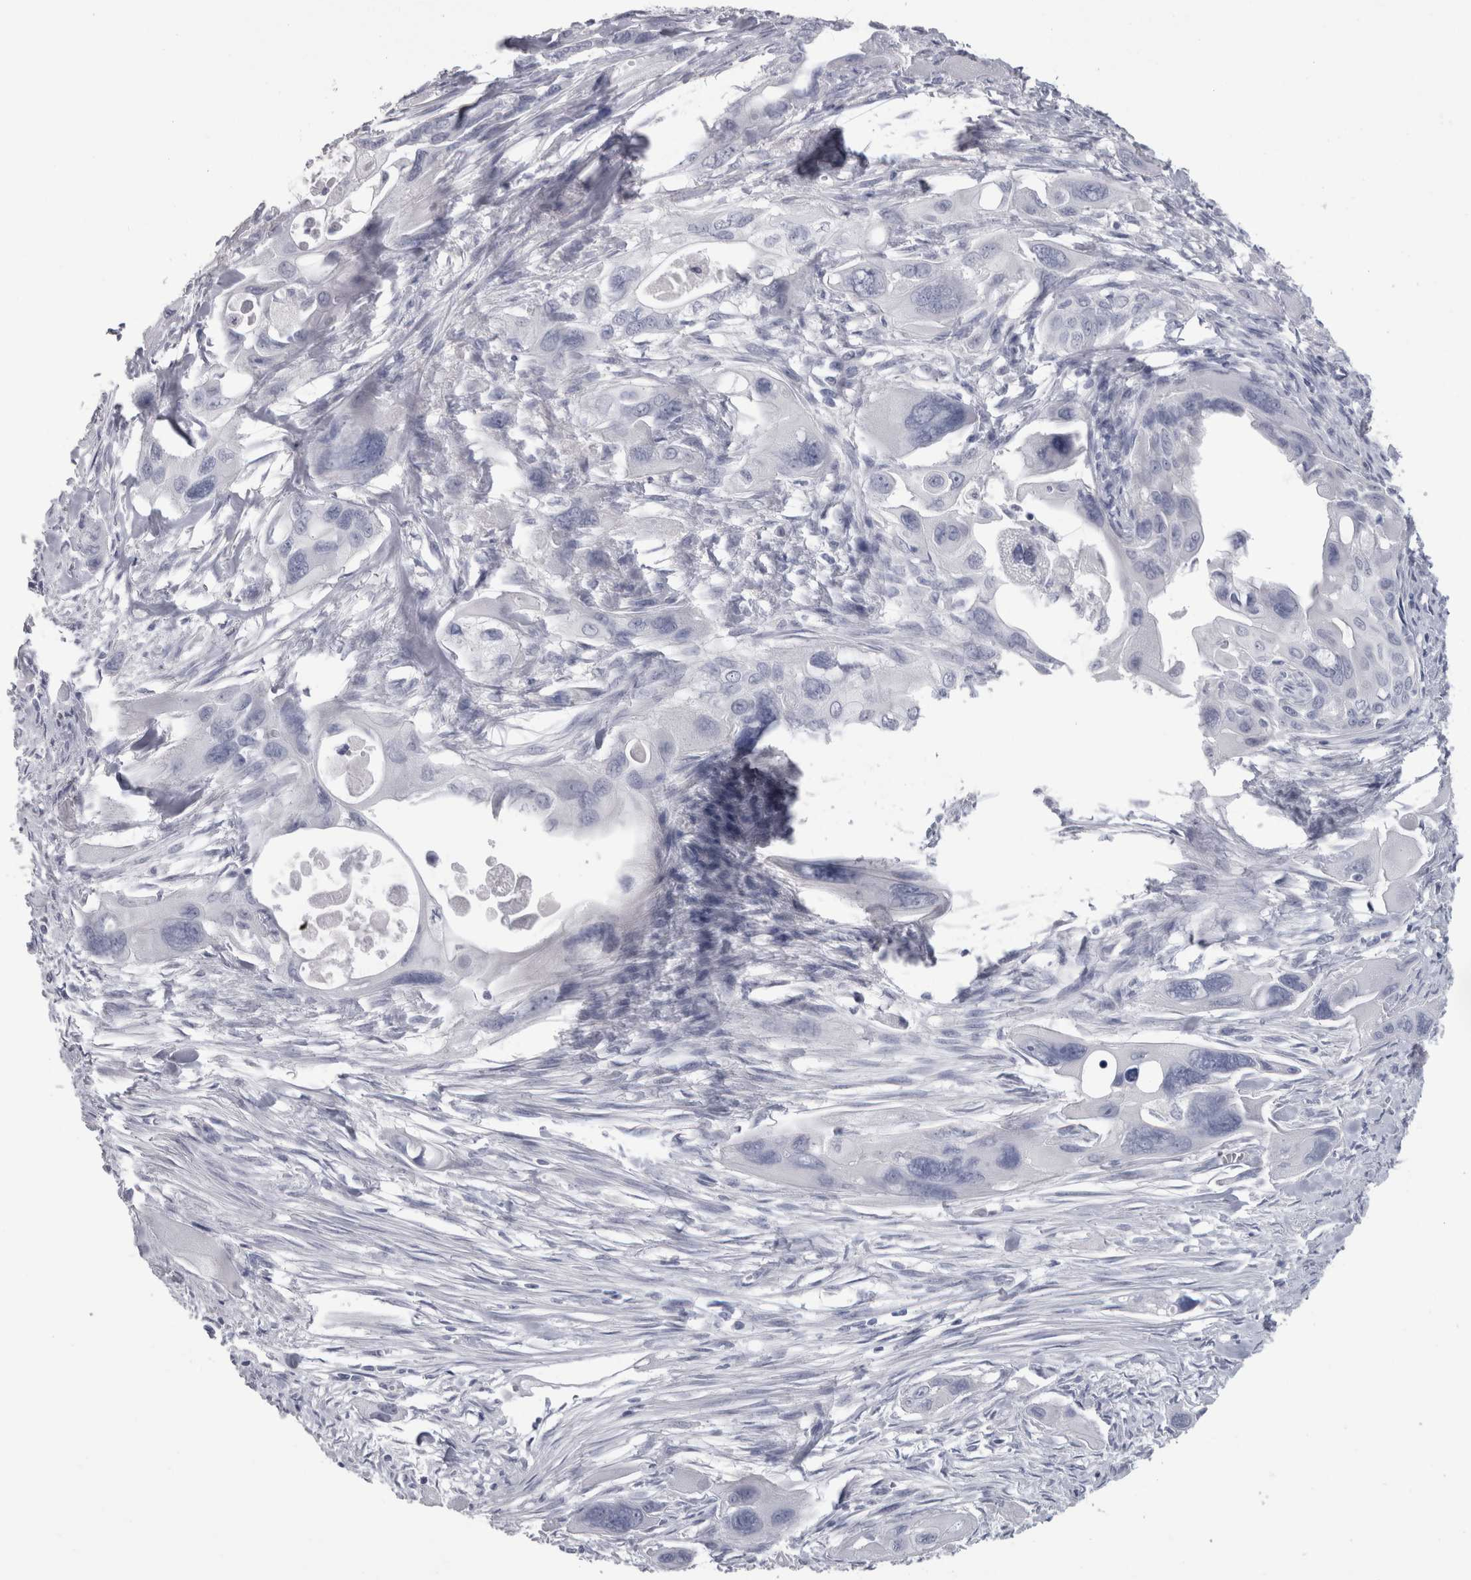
{"staining": {"intensity": "negative", "quantity": "none", "location": "none"}, "tissue": "pancreatic cancer", "cell_type": "Tumor cells", "image_type": "cancer", "snomed": [{"axis": "morphology", "description": "Adenocarcinoma, NOS"}, {"axis": "topography", "description": "Pancreas"}], "caption": "A histopathology image of pancreatic cancer stained for a protein reveals no brown staining in tumor cells.", "gene": "PTH", "patient": {"sex": "male", "age": 73}}